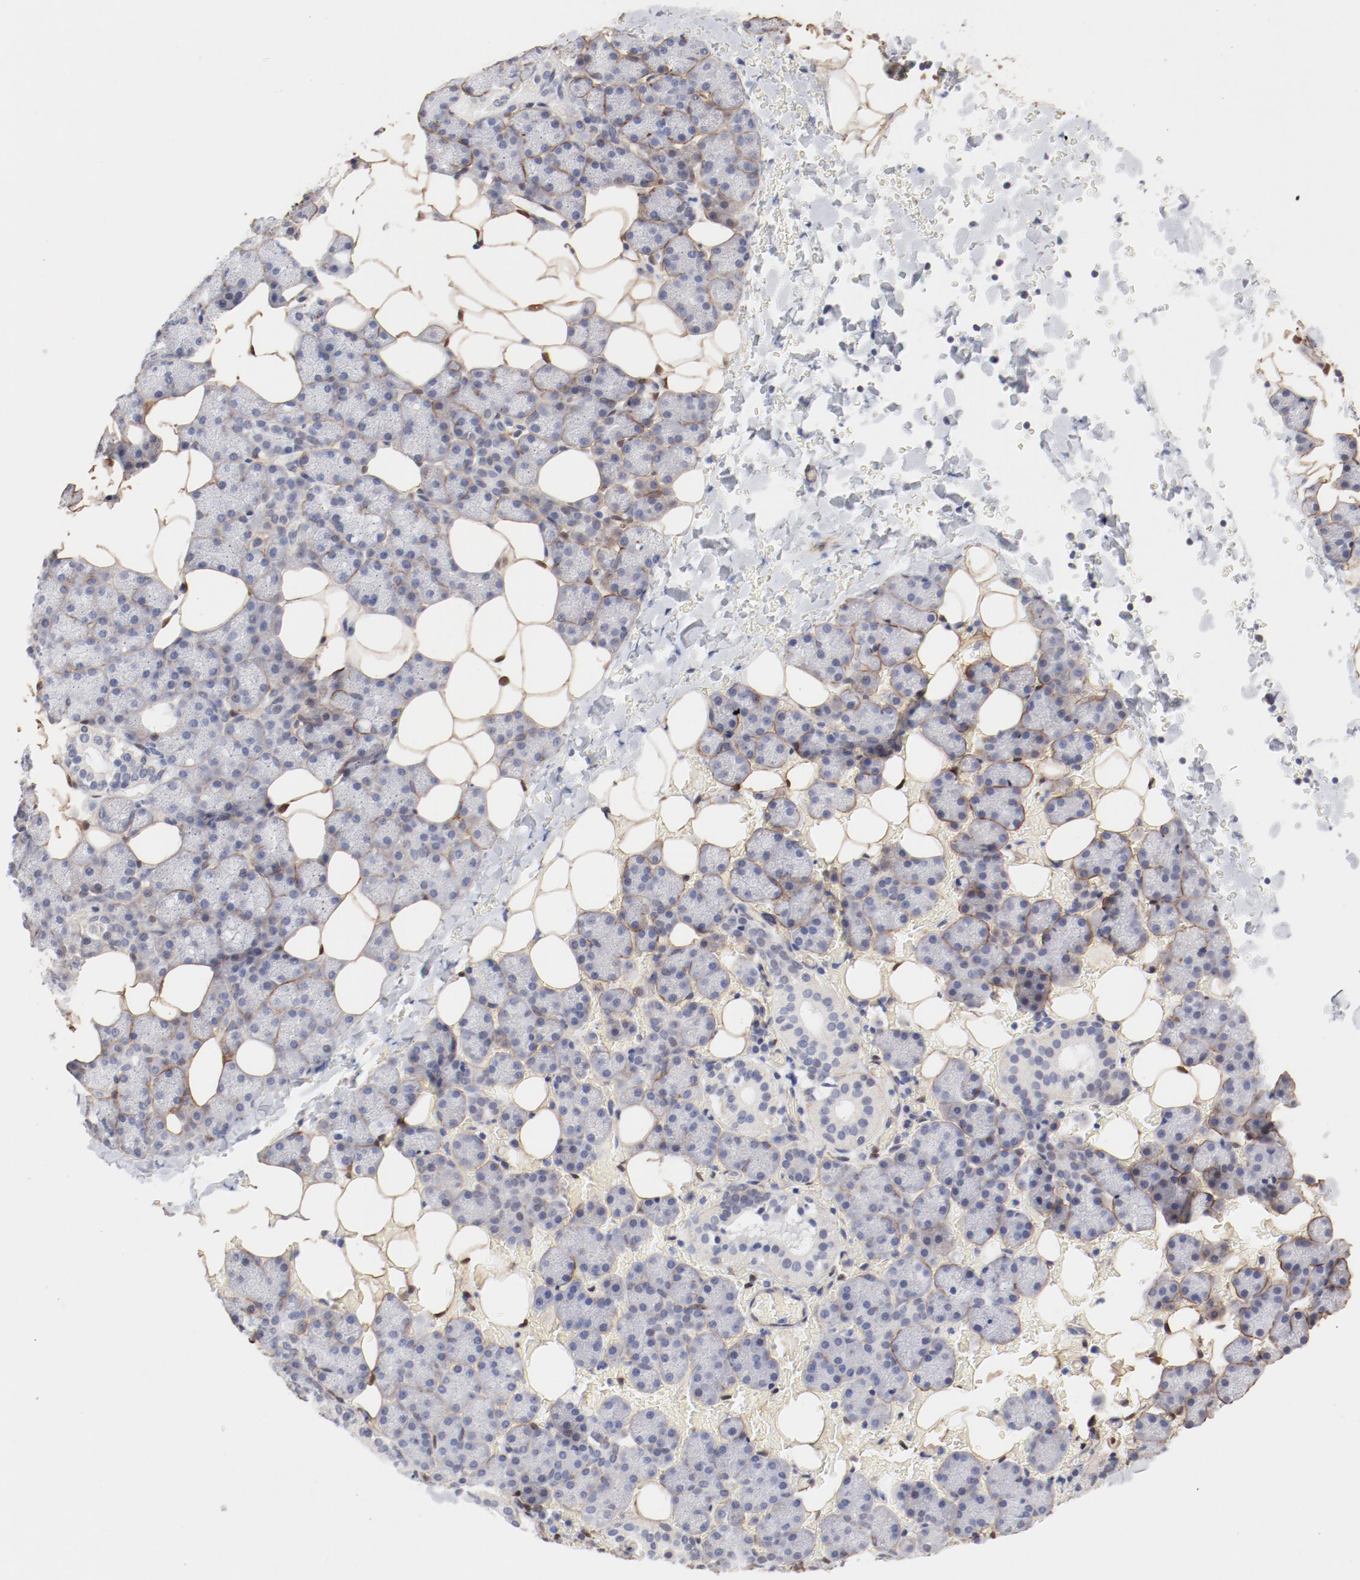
{"staining": {"intensity": "negative", "quantity": "none", "location": "none"}, "tissue": "salivary gland", "cell_type": "Glandular cells", "image_type": "normal", "snomed": [{"axis": "morphology", "description": "Normal tissue, NOS"}, {"axis": "topography", "description": "Lymph node"}, {"axis": "topography", "description": "Salivary gland"}], "caption": "Image shows no significant protein expression in glandular cells of benign salivary gland.", "gene": "MAGED4B", "patient": {"sex": "male", "age": 8}}